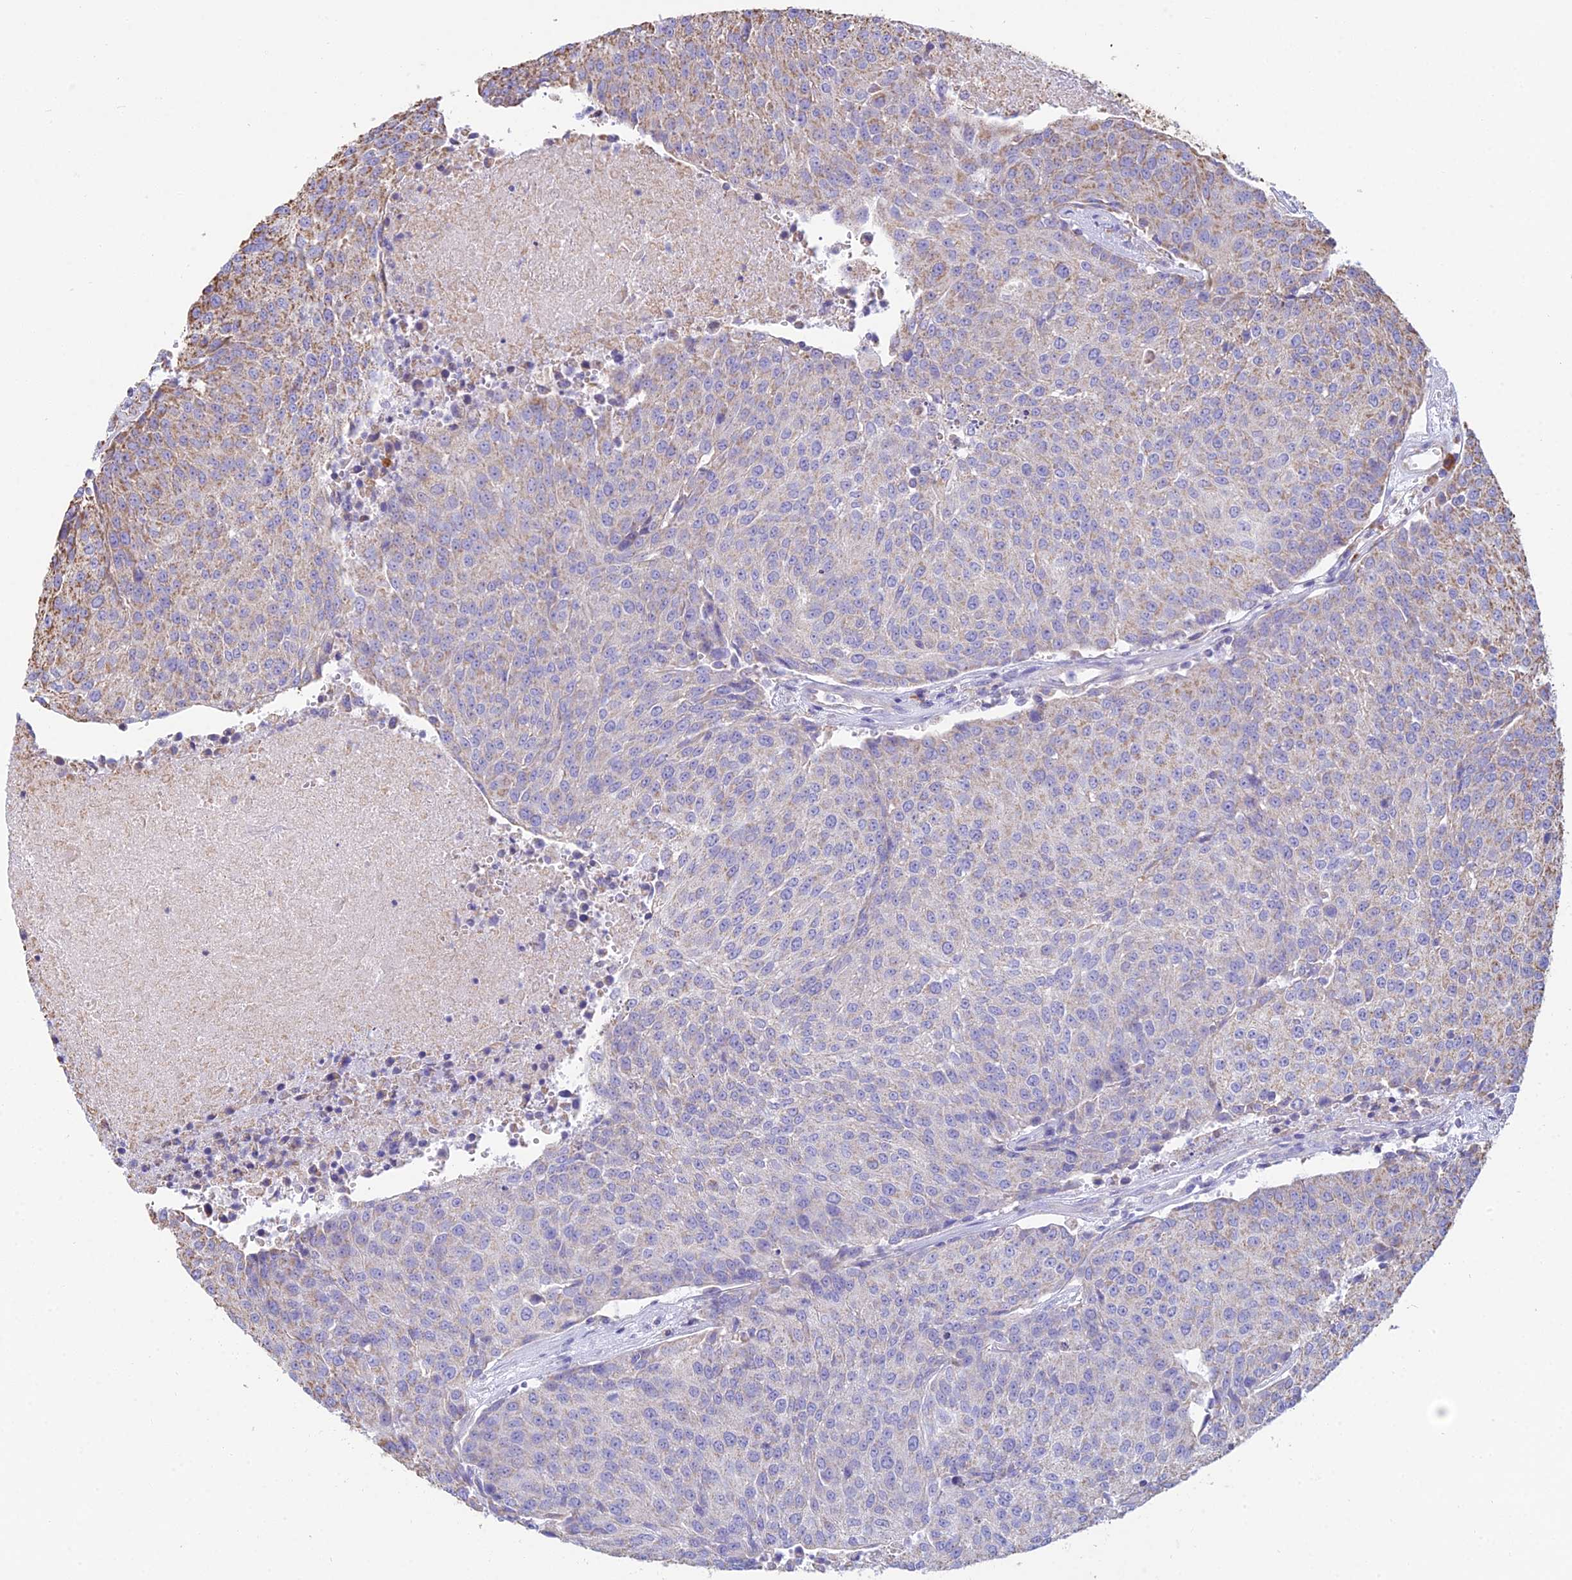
{"staining": {"intensity": "moderate", "quantity": "<25%", "location": "cytoplasmic/membranous"}, "tissue": "urothelial cancer", "cell_type": "Tumor cells", "image_type": "cancer", "snomed": [{"axis": "morphology", "description": "Urothelial carcinoma, High grade"}, {"axis": "topography", "description": "Urinary bladder"}], "caption": "High-power microscopy captured an immunohistochemistry (IHC) micrograph of urothelial cancer, revealing moderate cytoplasmic/membranous expression in about <25% of tumor cells.", "gene": "OR2W3", "patient": {"sex": "female", "age": 85}}